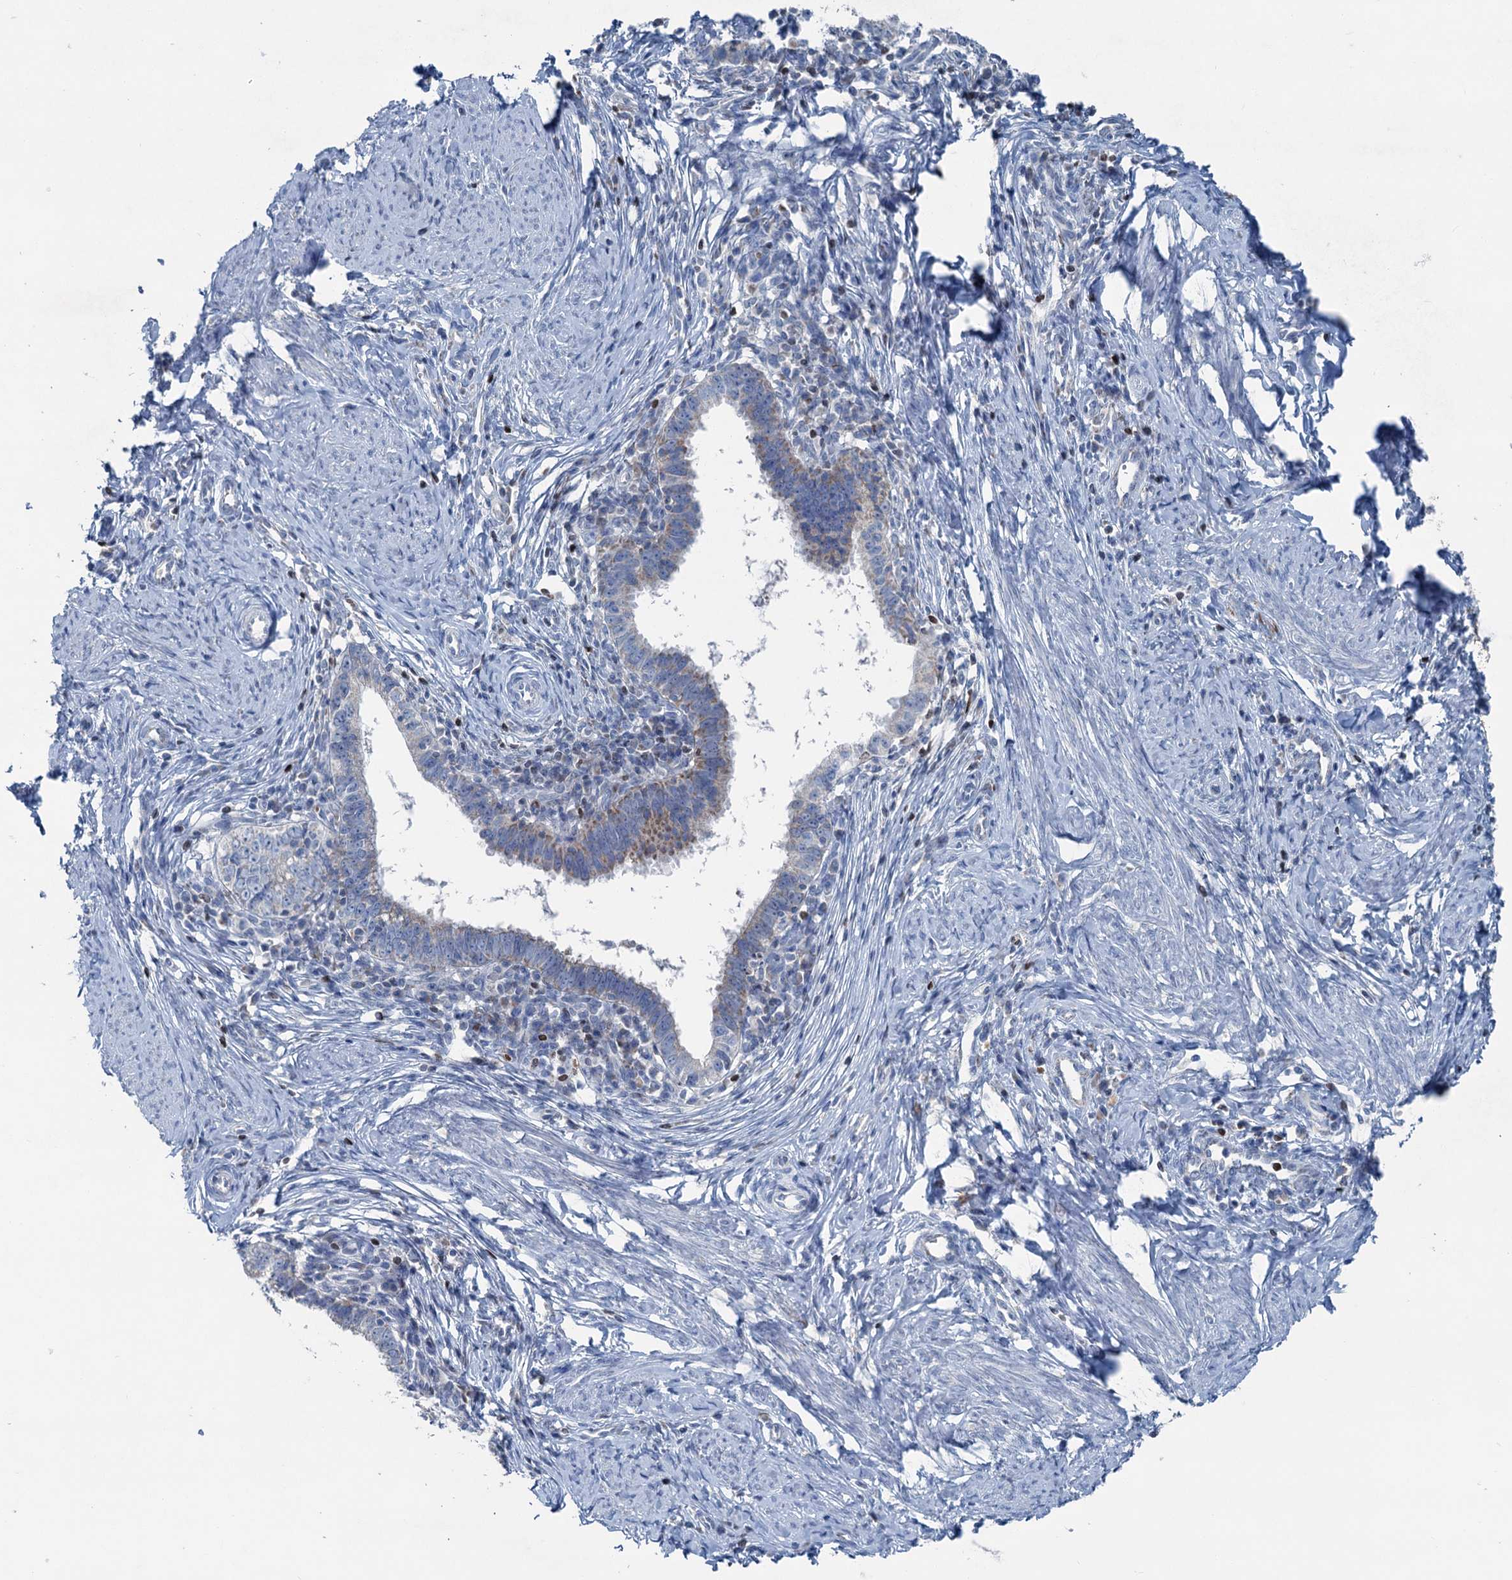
{"staining": {"intensity": "weak", "quantity": "<25%", "location": "cytoplasmic/membranous"}, "tissue": "cervical cancer", "cell_type": "Tumor cells", "image_type": "cancer", "snomed": [{"axis": "morphology", "description": "Adenocarcinoma, NOS"}, {"axis": "topography", "description": "Cervix"}], "caption": "An immunohistochemistry image of cervical cancer (adenocarcinoma) is shown. There is no staining in tumor cells of cervical cancer (adenocarcinoma).", "gene": "ELP4", "patient": {"sex": "female", "age": 36}}